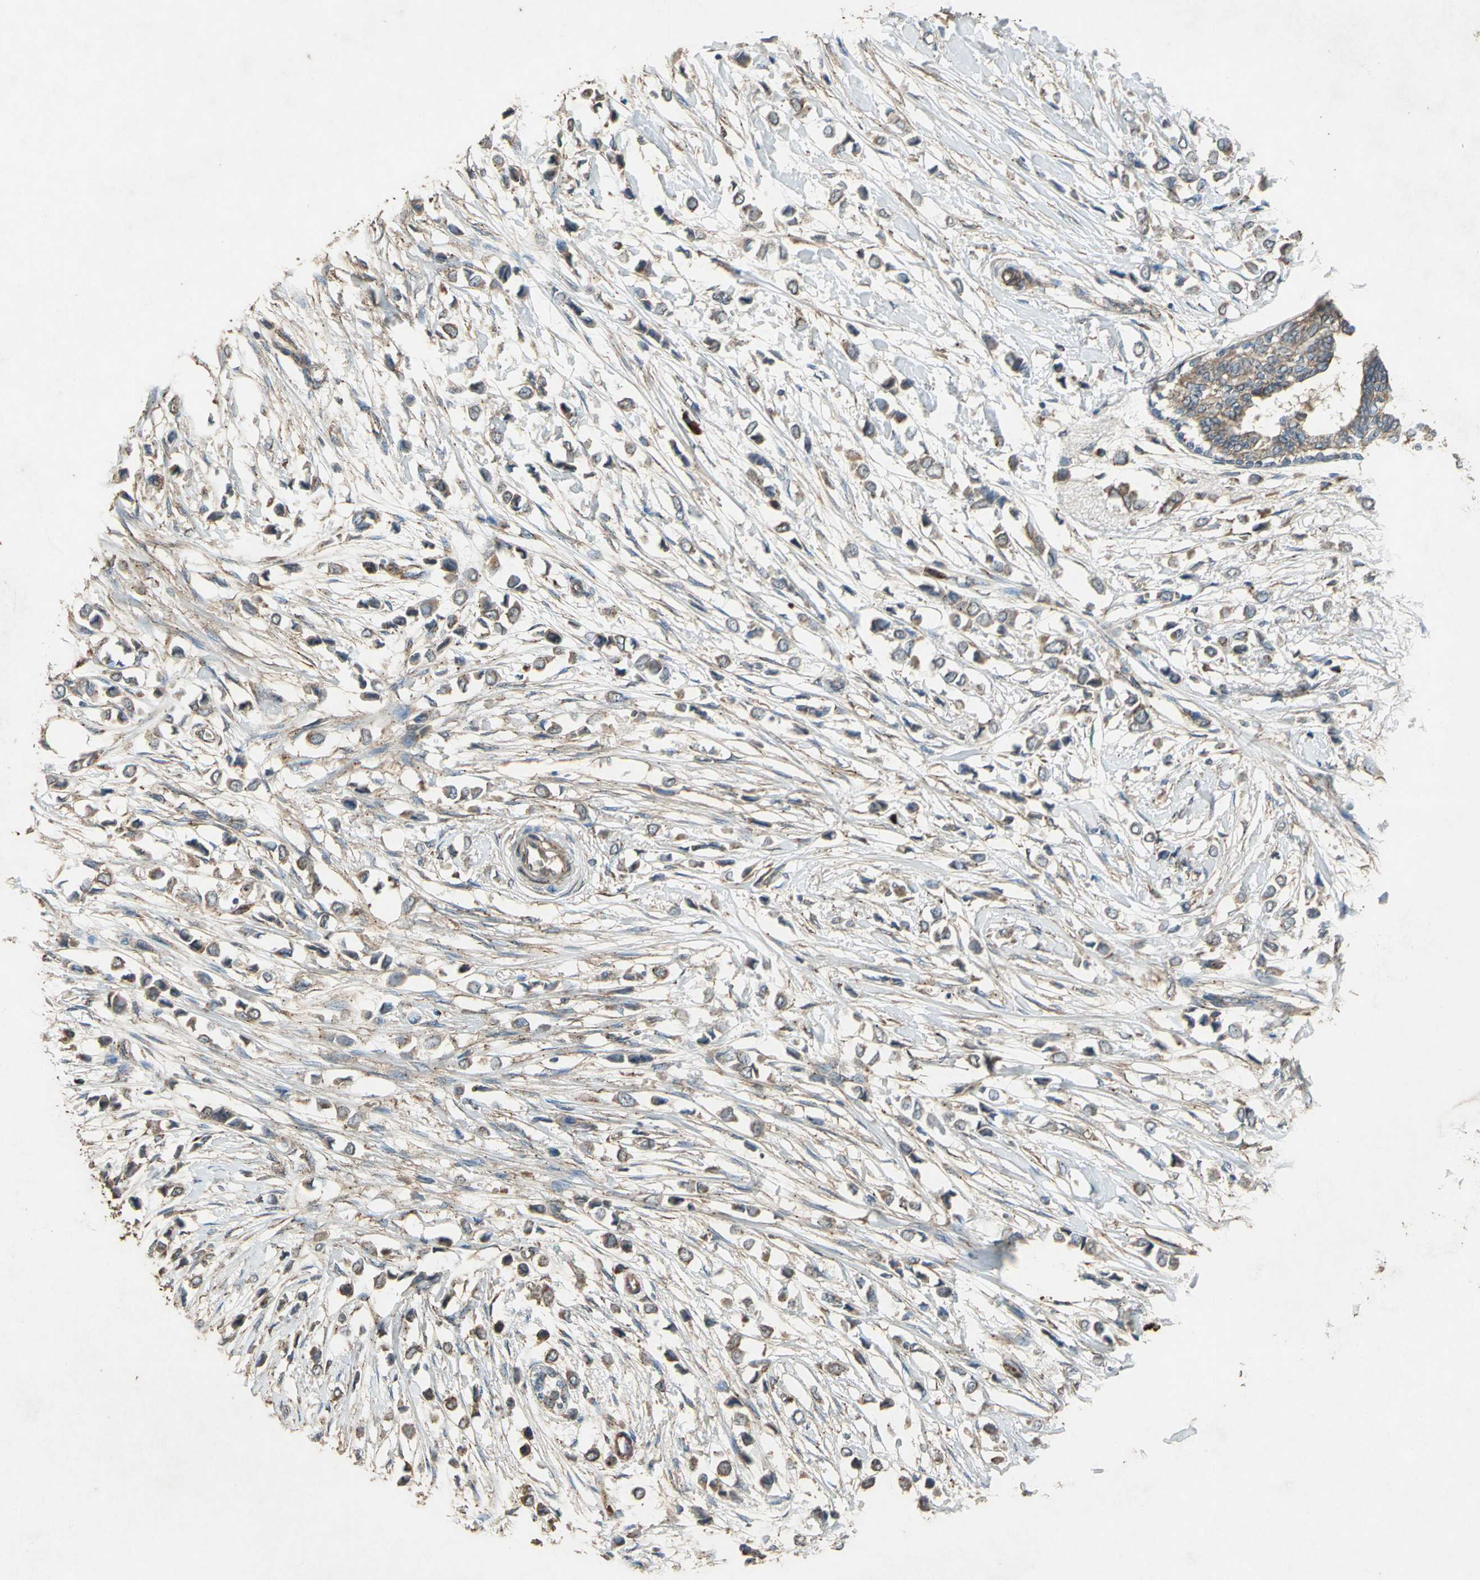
{"staining": {"intensity": "moderate", "quantity": ">75%", "location": "cytoplasmic/membranous"}, "tissue": "breast cancer", "cell_type": "Tumor cells", "image_type": "cancer", "snomed": [{"axis": "morphology", "description": "Lobular carcinoma"}, {"axis": "topography", "description": "Breast"}], "caption": "Protein expression analysis of breast cancer (lobular carcinoma) reveals moderate cytoplasmic/membranous positivity in approximately >75% of tumor cells.", "gene": "POLRMT", "patient": {"sex": "female", "age": 51}}